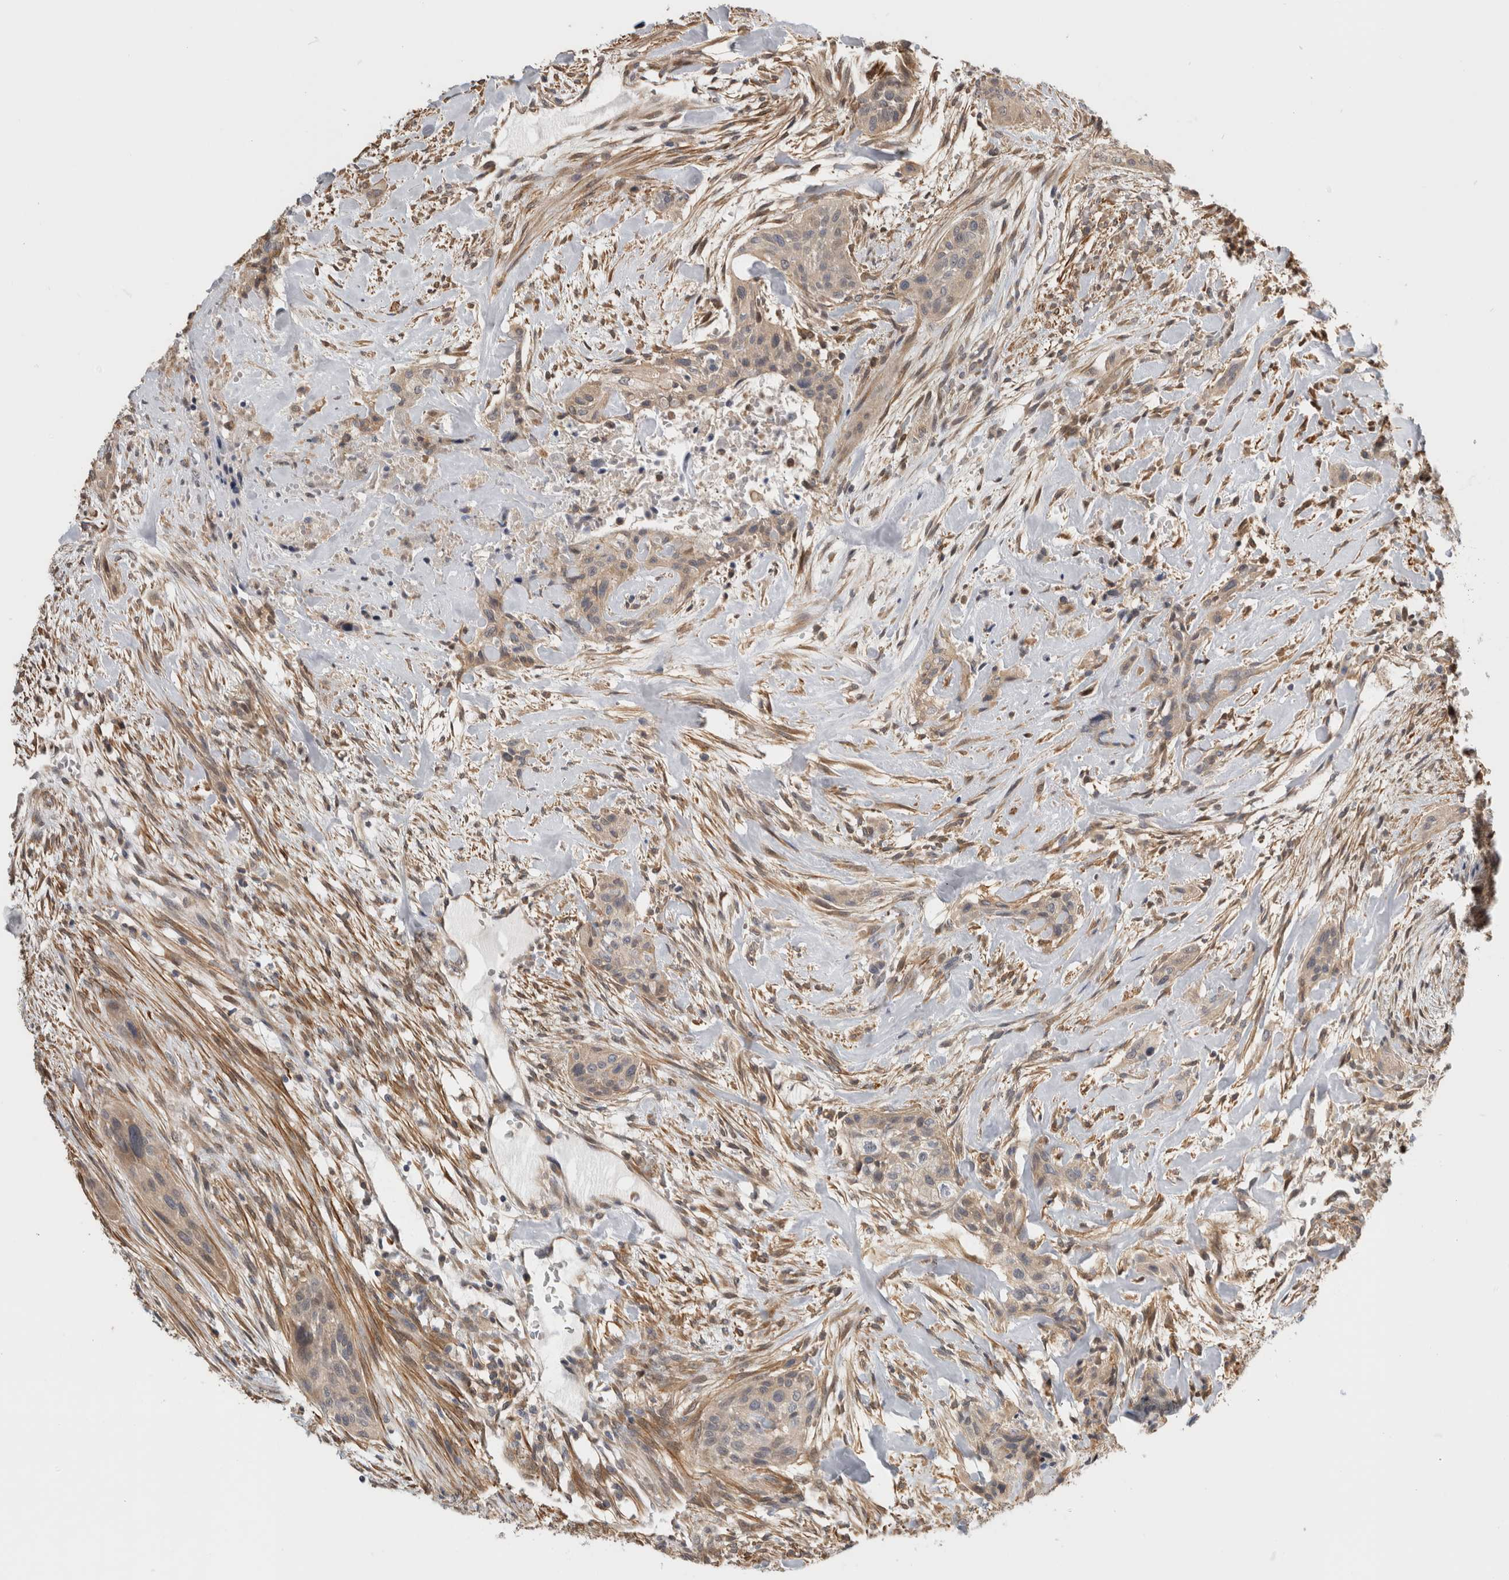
{"staining": {"intensity": "weak", "quantity": "25%-75%", "location": "cytoplasmic/membranous"}, "tissue": "urothelial cancer", "cell_type": "Tumor cells", "image_type": "cancer", "snomed": [{"axis": "morphology", "description": "Urothelial carcinoma, High grade"}, {"axis": "topography", "description": "Urinary bladder"}], "caption": "Protein staining exhibits weak cytoplasmic/membranous positivity in approximately 25%-75% of tumor cells in urothelial carcinoma (high-grade).", "gene": "PGM1", "patient": {"sex": "male", "age": 35}}